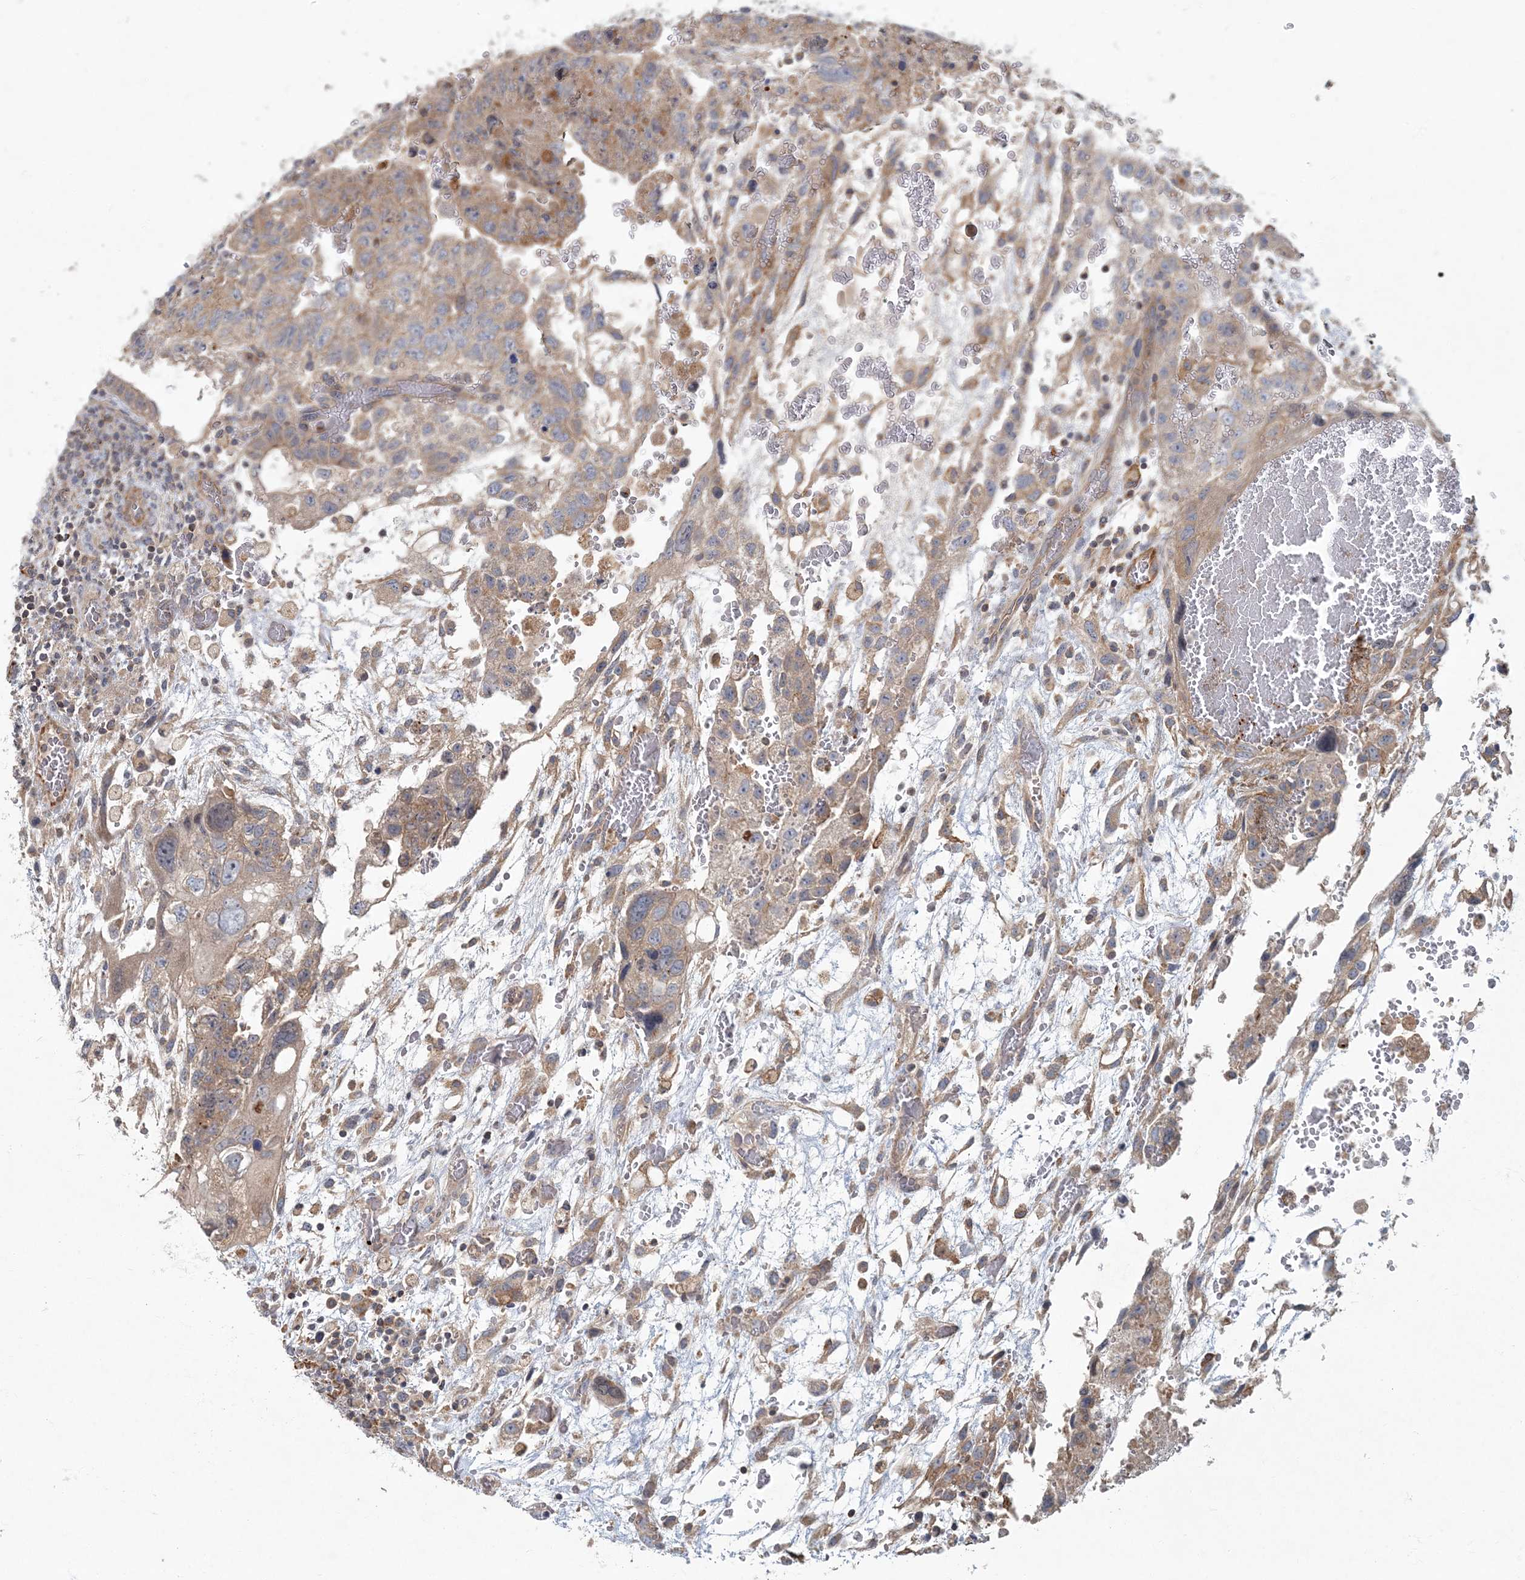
{"staining": {"intensity": "weak", "quantity": ">75%", "location": "cytoplasmic/membranous"}, "tissue": "testis cancer", "cell_type": "Tumor cells", "image_type": "cancer", "snomed": [{"axis": "morphology", "description": "Carcinoma, Embryonal, NOS"}, {"axis": "topography", "description": "Testis"}], "caption": "Protein expression analysis of testis embryonal carcinoma reveals weak cytoplasmic/membranous positivity in about >75% of tumor cells.", "gene": "ARHGEF38", "patient": {"sex": "male", "age": 36}}